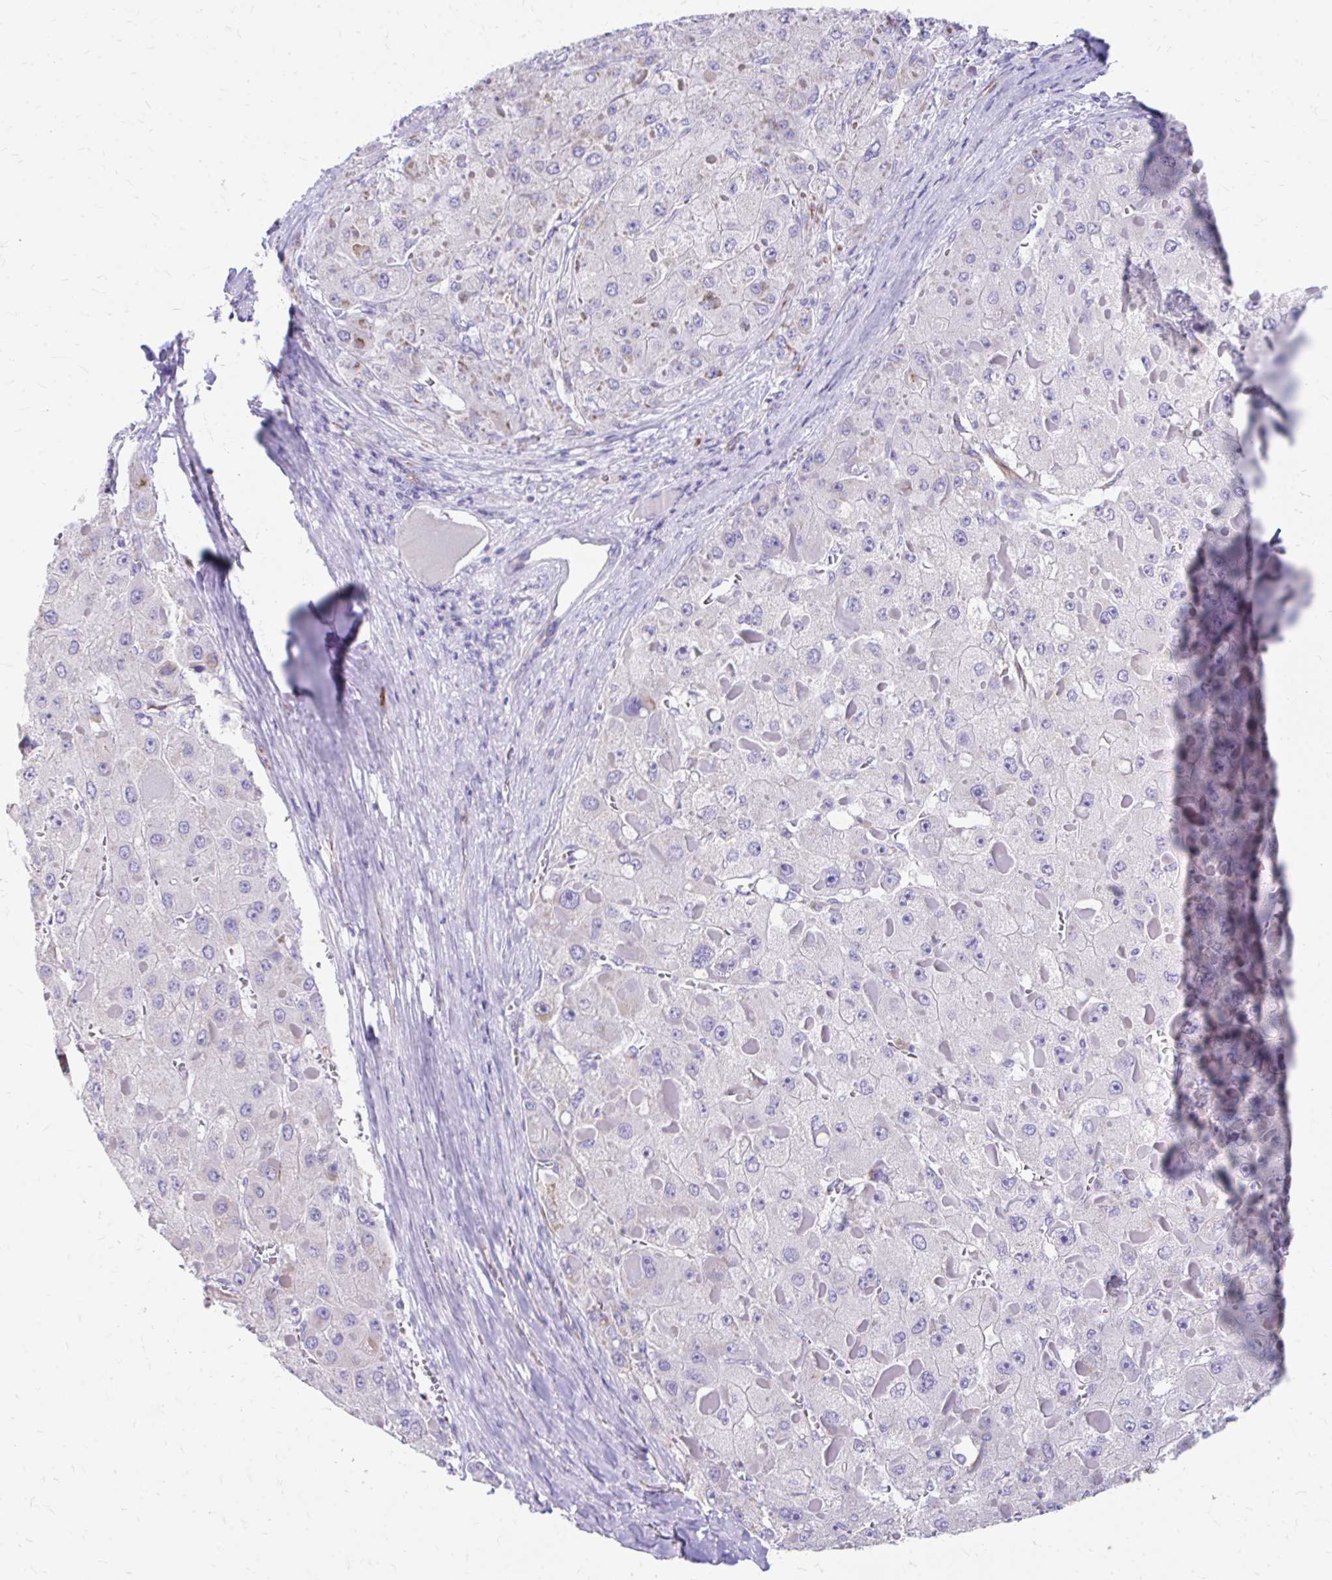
{"staining": {"intensity": "negative", "quantity": "none", "location": "none"}, "tissue": "liver cancer", "cell_type": "Tumor cells", "image_type": "cancer", "snomed": [{"axis": "morphology", "description": "Carcinoma, Hepatocellular, NOS"}, {"axis": "topography", "description": "Liver"}], "caption": "Protein analysis of liver hepatocellular carcinoma shows no significant positivity in tumor cells.", "gene": "KRIT1", "patient": {"sex": "female", "age": 73}}